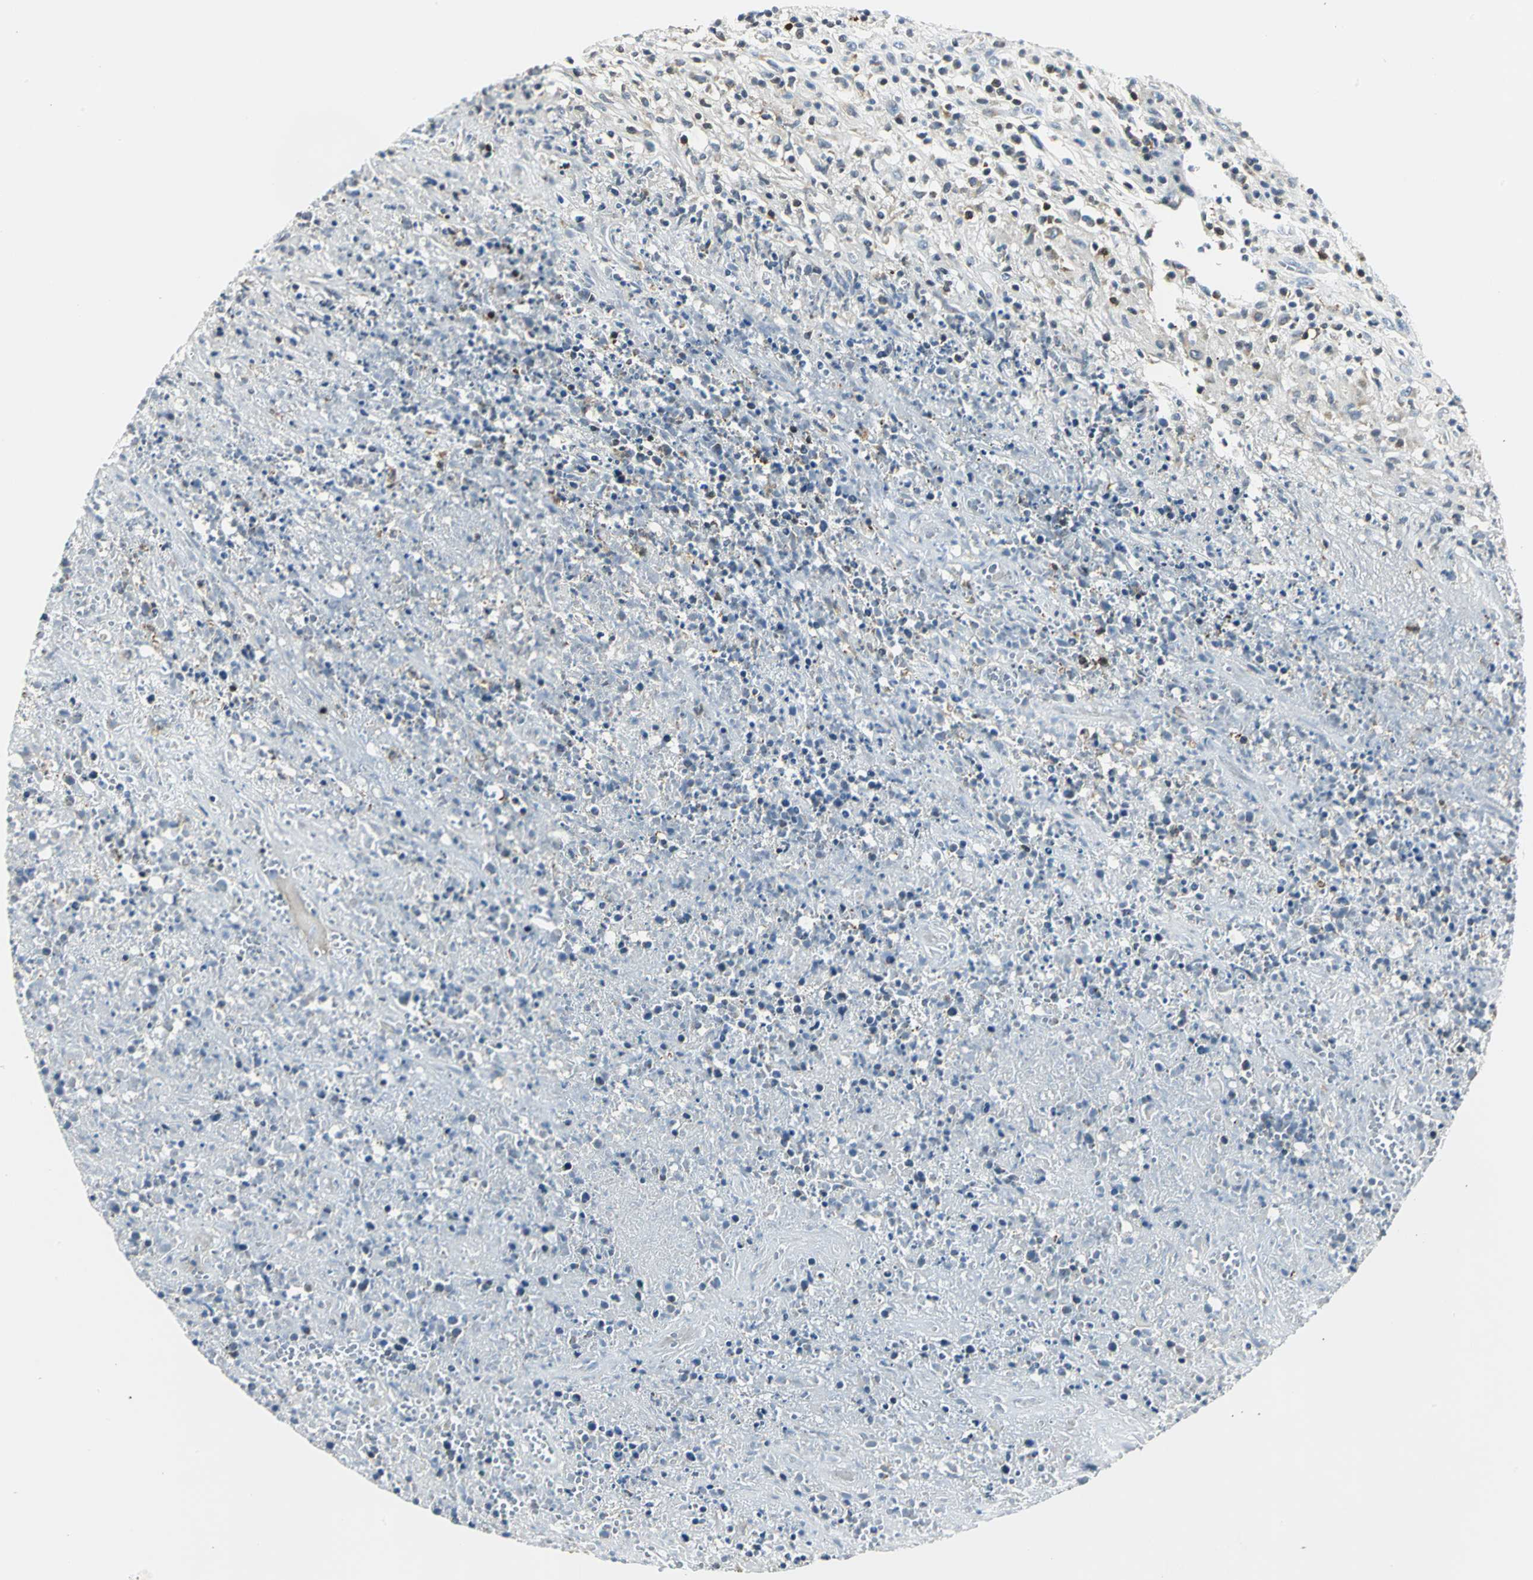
{"staining": {"intensity": "moderate", "quantity": "25%-75%", "location": "cytoplasmic/membranous"}, "tissue": "lymphoma", "cell_type": "Tumor cells", "image_type": "cancer", "snomed": [{"axis": "morphology", "description": "Malignant lymphoma, non-Hodgkin's type, High grade"}, {"axis": "topography", "description": "Lymph node"}], "caption": "Malignant lymphoma, non-Hodgkin's type (high-grade) stained for a protein (brown) displays moderate cytoplasmic/membranous positive staining in approximately 25%-75% of tumor cells.", "gene": "USP40", "patient": {"sex": "female", "age": 84}}